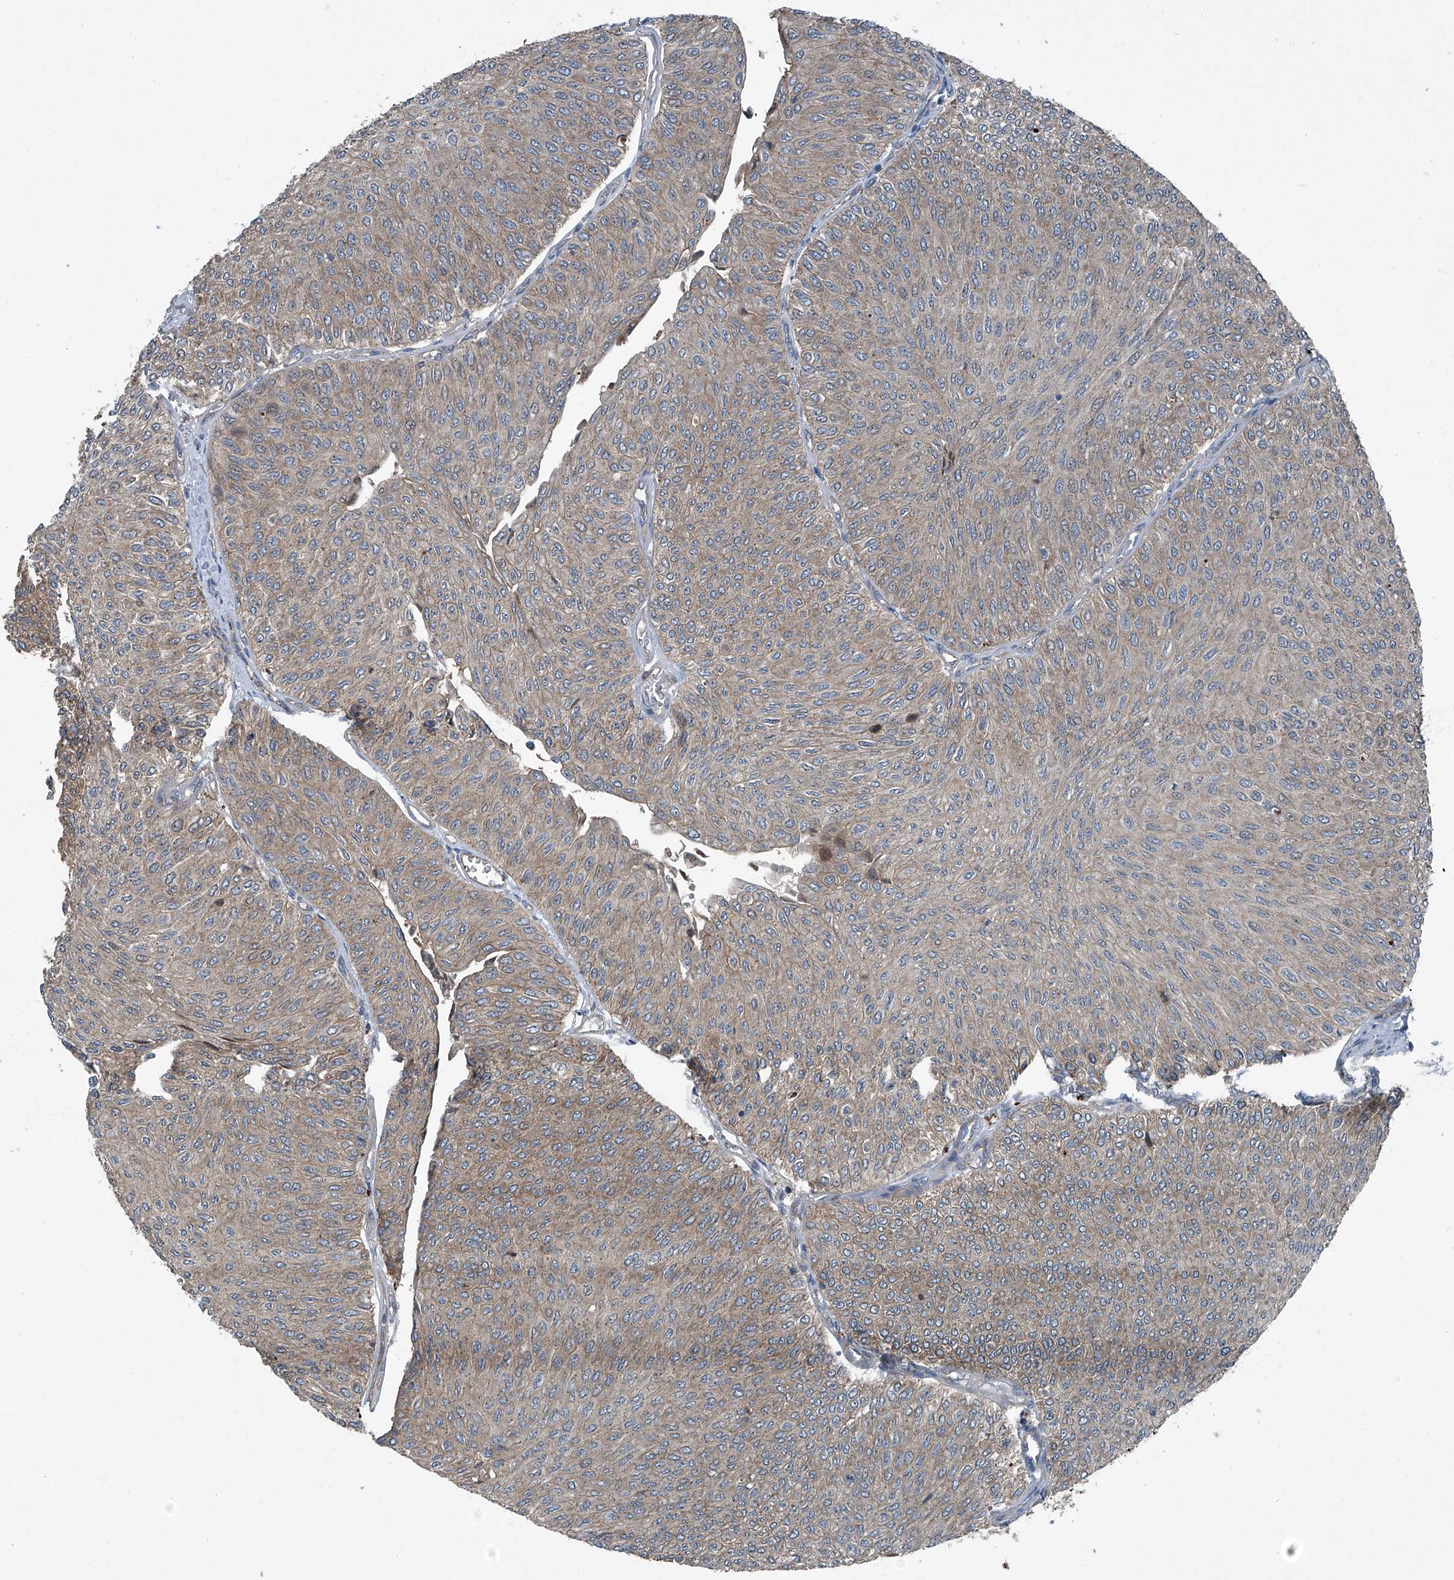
{"staining": {"intensity": "moderate", "quantity": ">75%", "location": "cytoplasmic/membranous"}, "tissue": "urothelial cancer", "cell_type": "Tumor cells", "image_type": "cancer", "snomed": [{"axis": "morphology", "description": "Urothelial carcinoma, Low grade"}, {"axis": "topography", "description": "Urinary bladder"}], "caption": "A photomicrograph showing moderate cytoplasmic/membranous staining in about >75% of tumor cells in urothelial carcinoma (low-grade), as visualized by brown immunohistochemical staining.", "gene": "SENP2", "patient": {"sex": "male", "age": 78}}